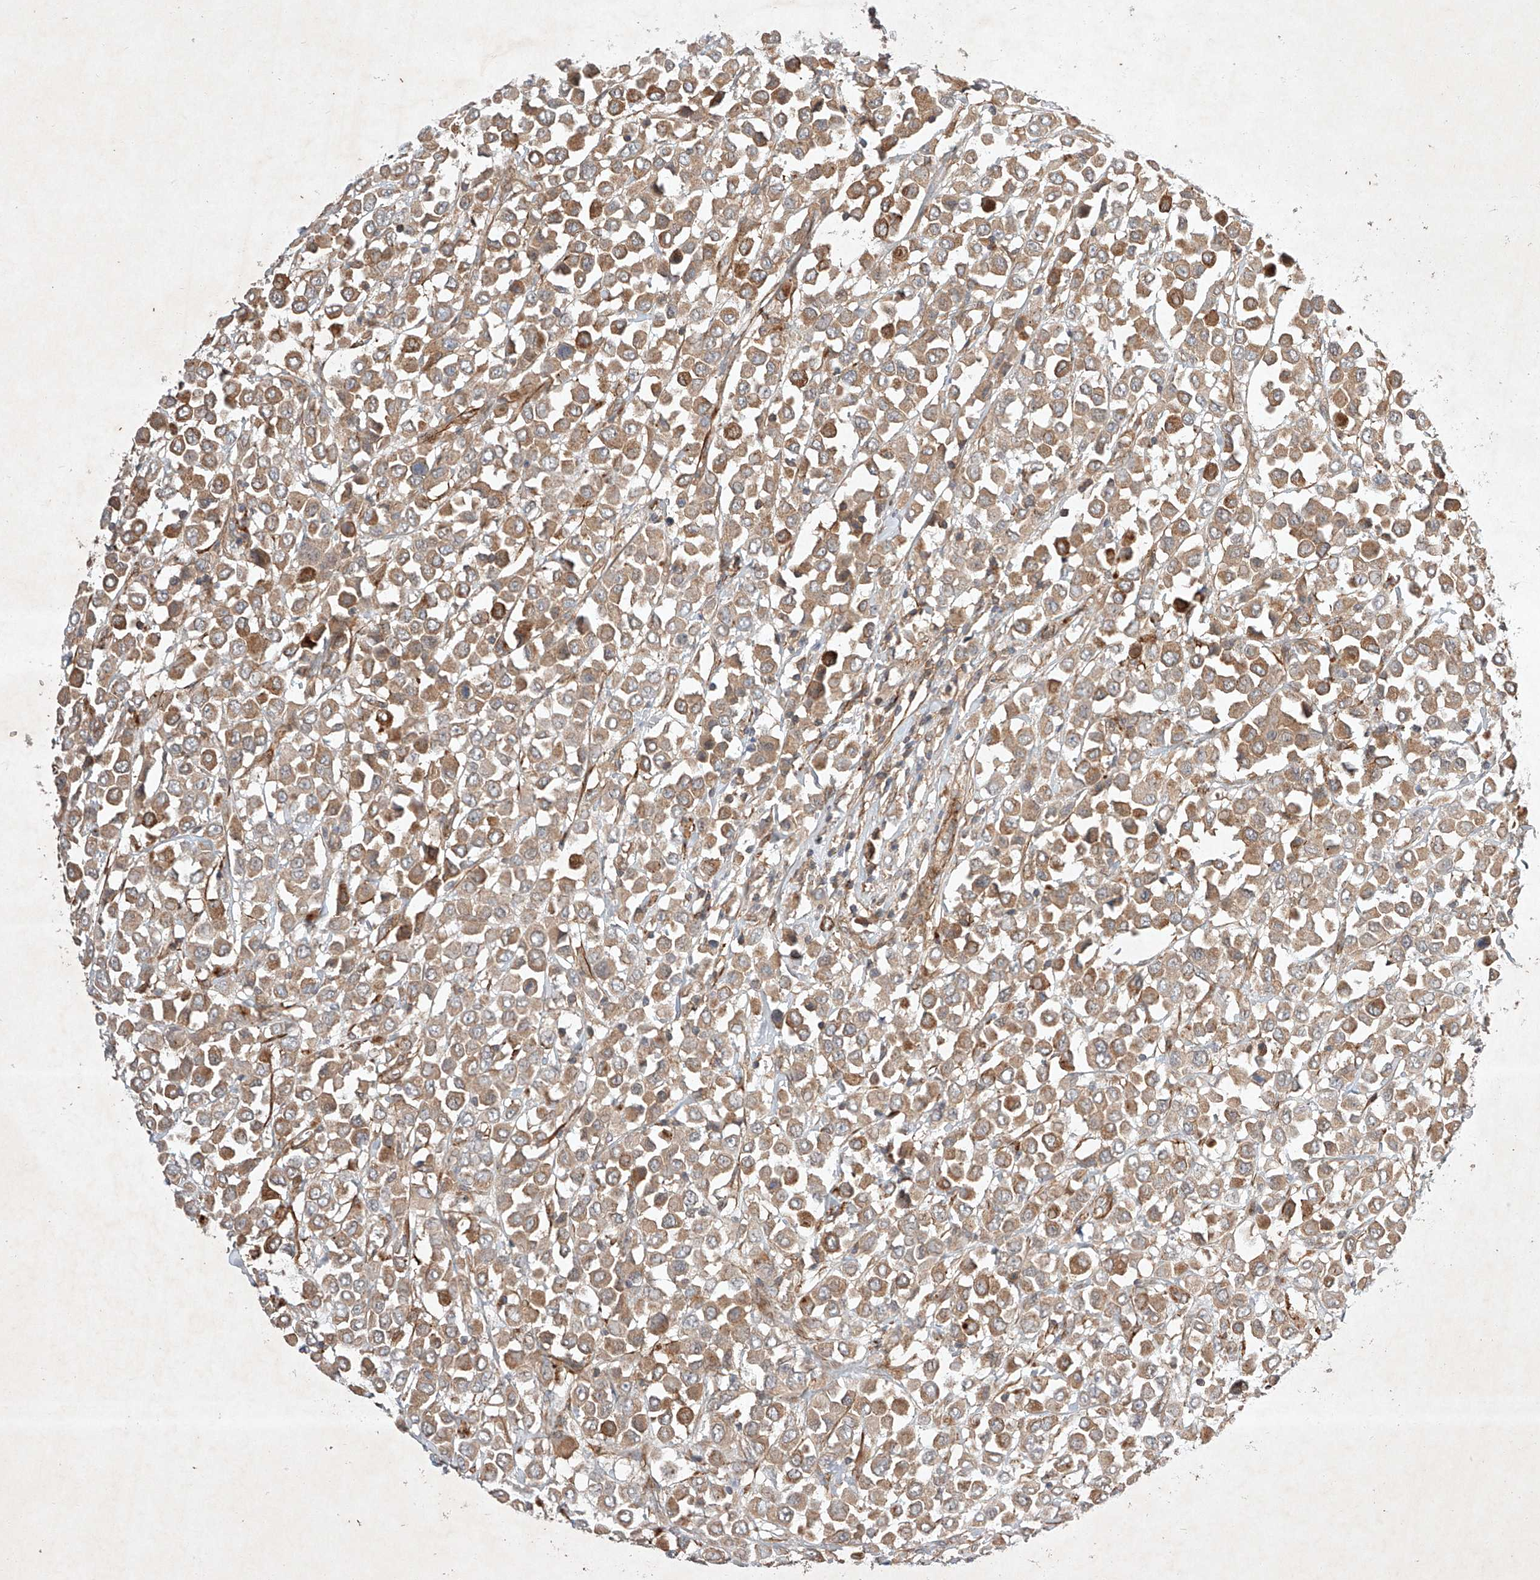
{"staining": {"intensity": "moderate", "quantity": ">75%", "location": "cytoplasmic/membranous"}, "tissue": "breast cancer", "cell_type": "Tumor cells", "image_type": "cancer", "snomed": [{"axis": "morphology", "description": "Duct carcinoma"}, {"axis": "topography", "description": "Breast"}], "caption": "Immunohistochemical staining of breast cancer (infiltrating ductal carcinoma) reveals medium levels of moderate cytoplasmic/membranous protein expression in about >75% of tumor cells.", "gene": "ARHGAP33", "patient": {"sex": "female", "age": 61}}